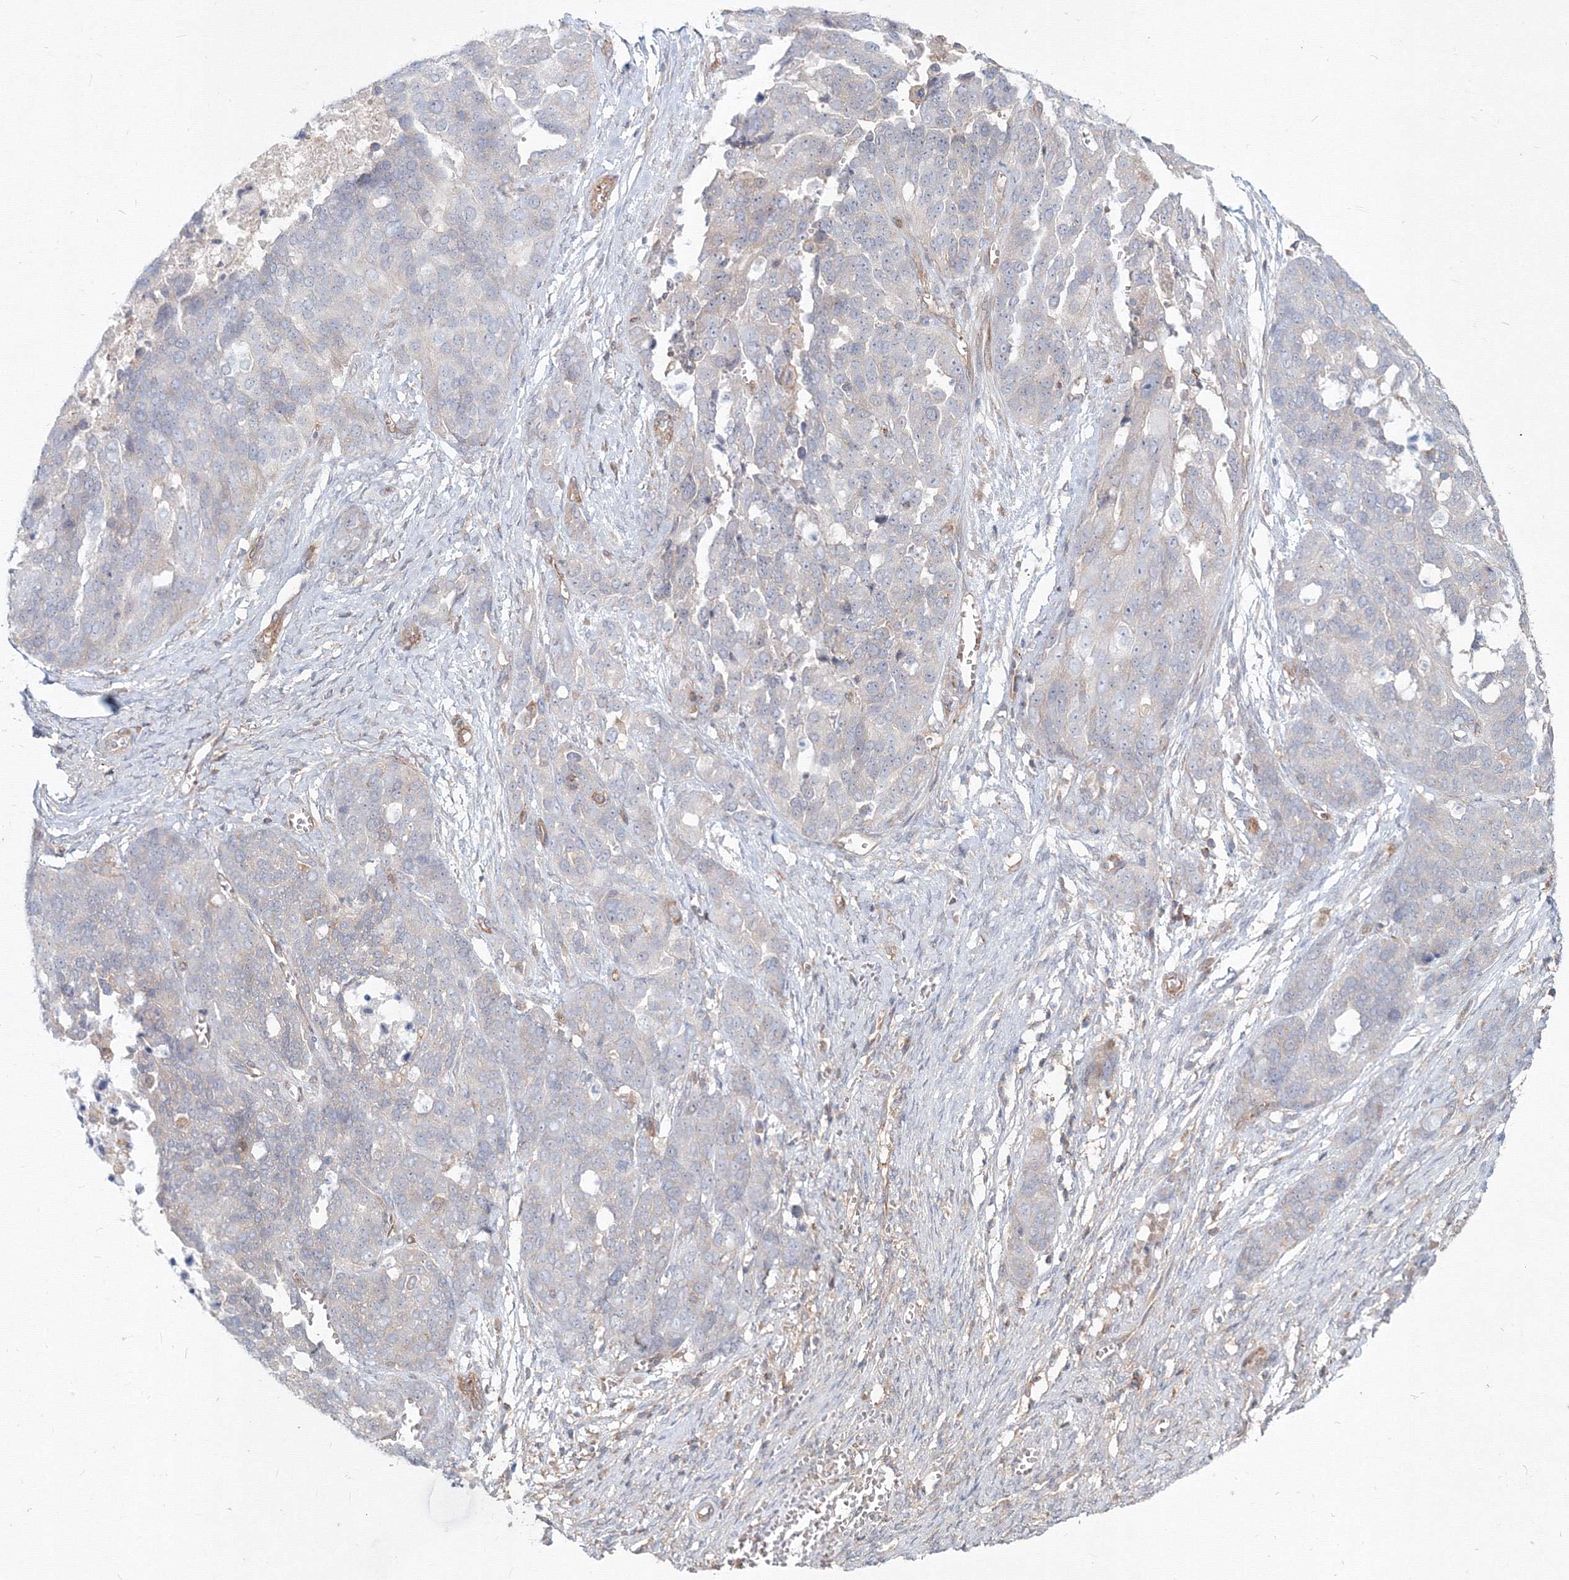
{"staining": {"intensity": "negative", "quantity": "none", "location": "none"}, "tissue": "ovarian cancer", "cell_type": "Tumor cells", "image_type": "cancer", "snomed": [{"axis": "morphology", "description": "Cystadenocarcinoma, serous, NOS"}, {"axis": "topography", "description": "Ovary"}], "caption": "Ovarian serous cystadenocarcinoma was stained to show a protein in brown. There is no significant positivity in tumor cells. The staining was performed using DAB (3,3'-diaminobenzidine) to visualize the protein expression in brown, while the nuclei were stained in blue with hematoxylin (Magnification: 20x).", "gene": "SH3PXD2A", "patient": {"sex": "female", "age": 44}}